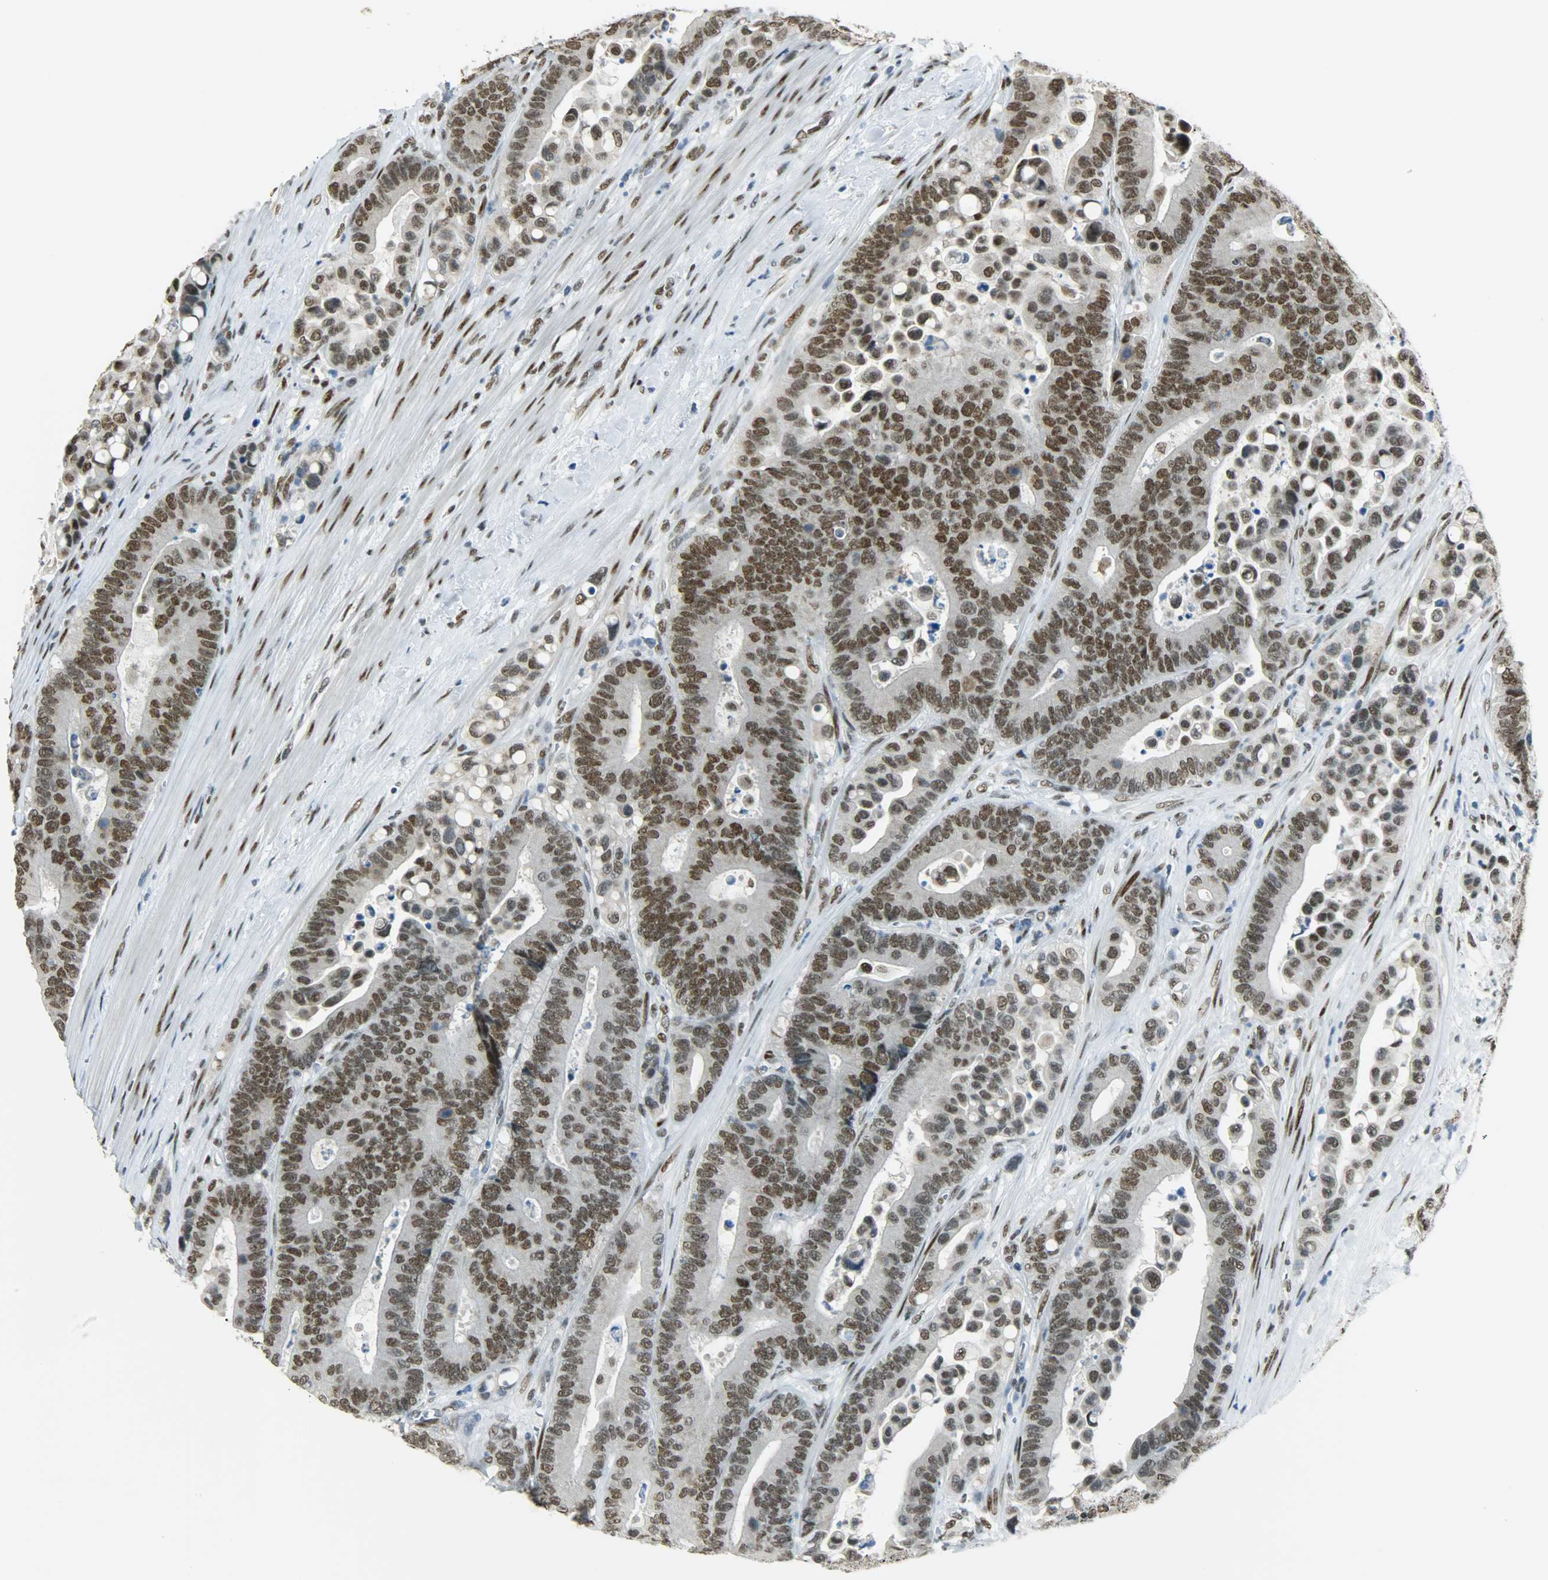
{"staining": {"intensity": "strong", "quantity": ">75%", "location": "nuclear"}, "tissue": "colorectal cancer", "cell_type": "Tumor cells", "image_type": "cancer", "snomed": [{"axis": "morphology", "description": "Normal tissue, NOS"}, {"axis": "morphology", "description": "Adenocarcinoma, NOS"}, {"axis": "topography", "description": "Colon"}], "caption": "IHC image of human colorectal cancer stained for a protein (brown), which exhibits high levels of strong nuclear positivity in about >75% of tumor cells.", "gene": "MYEF2", "patient": {"sex": "male", "age": 82}}